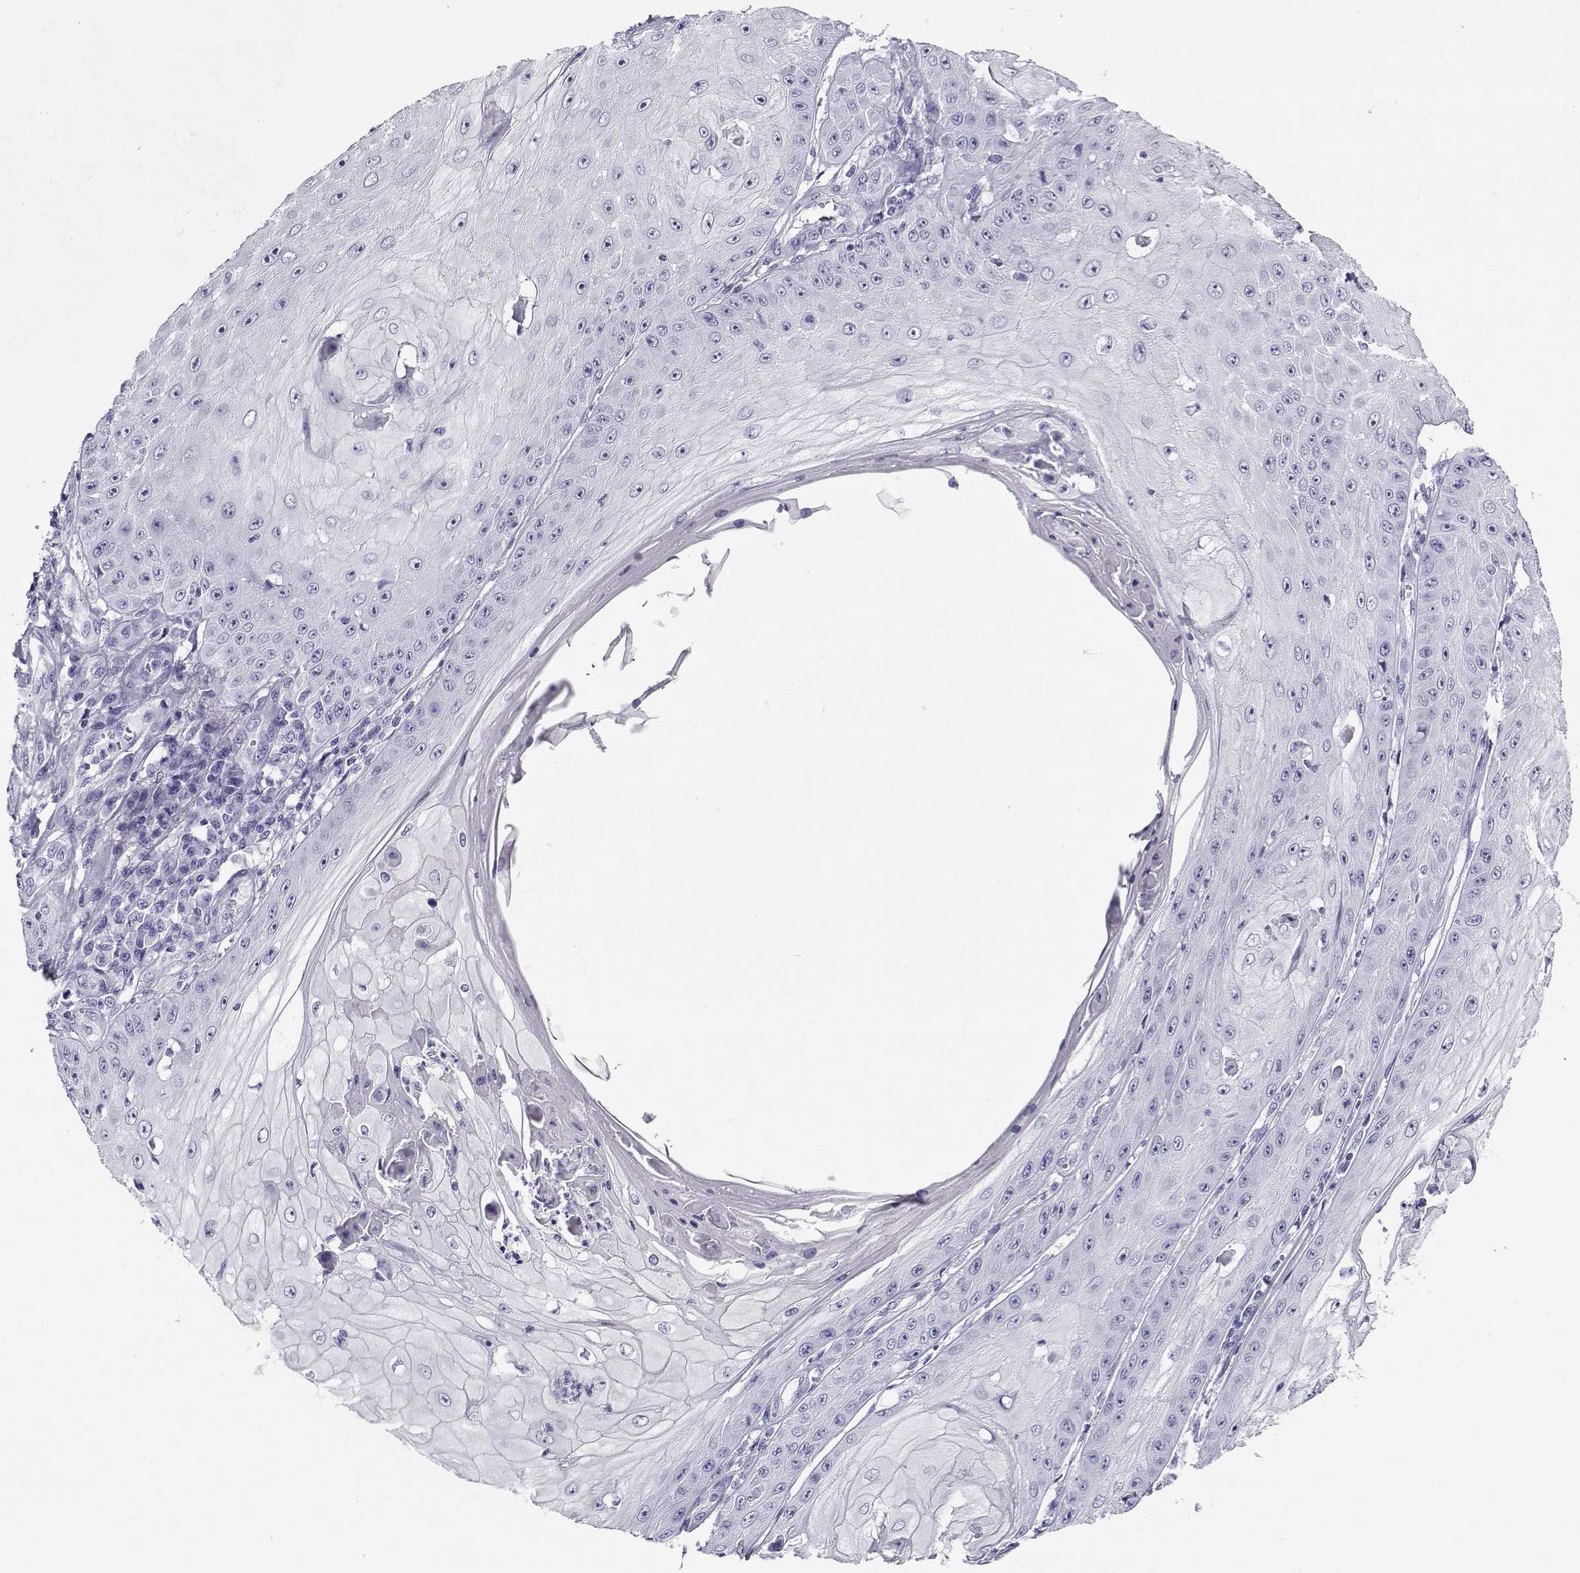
{"staining": {"intensity": "negative", "quantity": "none", "location": "none"}, "tissue": "skin cancer", "cell_type": "Tumor cells", "image_type": "cancer", "snomed": [{"axis": "morphology", "description": "Squamous cell carcinoma, NOS"}, {"axis": "topography", "description": "Skin"}], "caption": "High power microscopy image of an IHC histopathology image of squamous cell carcinoma (skin), revealing no significant staining in tumor cells. (Brightfield microscopy of DAB immunohistochemistry at high magnification).", "gene": "CABS1", "patient": {"sex": "male", "age": 70}}